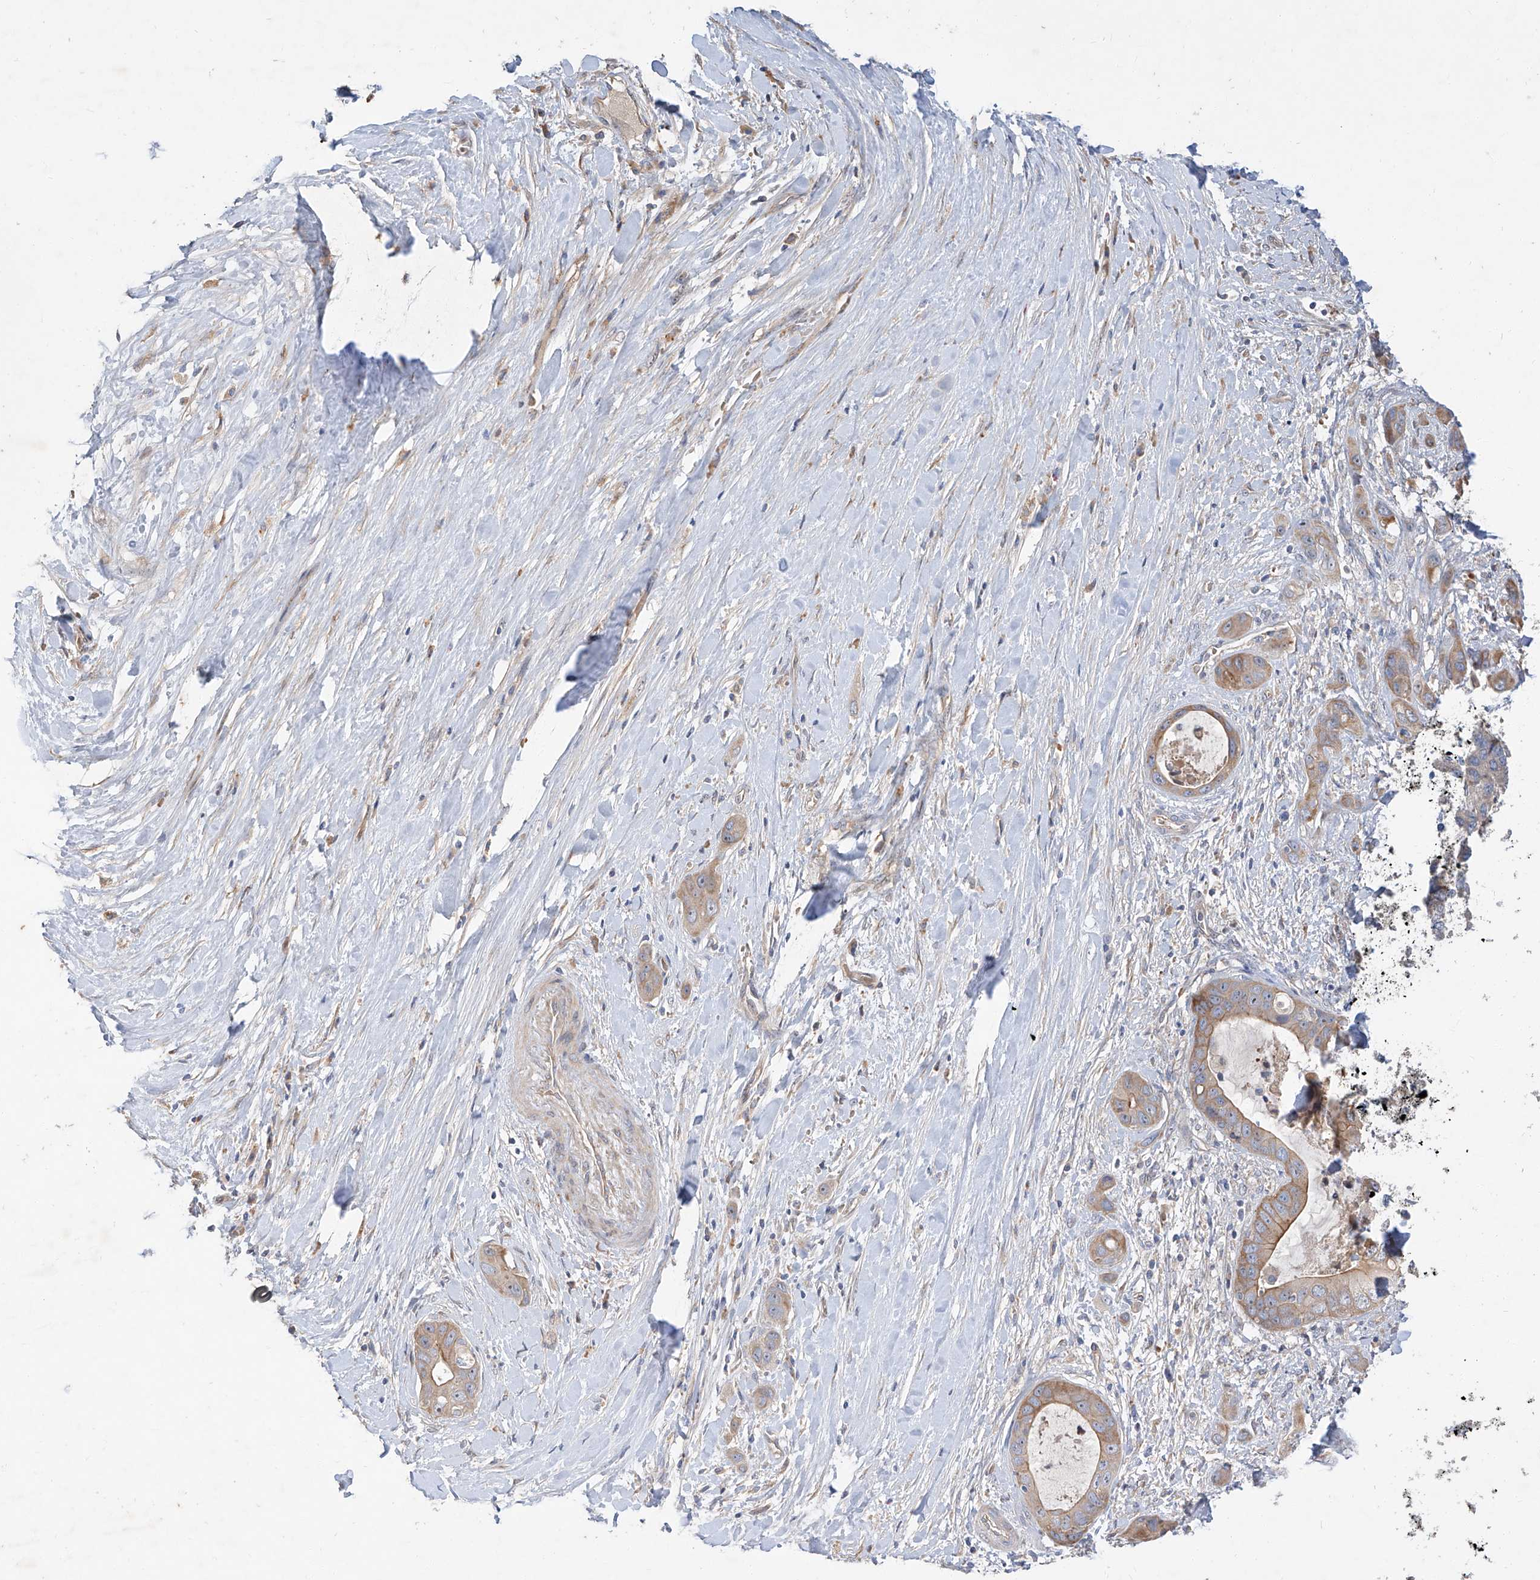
{"staining": {"intensity": "moderate", "quantity": "25%-75%", "location": "cytoplasmic/membranous"}, "tissue": "liver cancer", "cell_type": "Tumor cells", "image_type": "cancer", "snomed": [{"axis": "morphology", "description": "Cholangiocarcinoma"}, {"axis": "topography", "description": "Liver"}], "caption": "Liver cholangiocarcinoma stained for a protein reveals moderate cytoplasmic/membranous positivity in tumor cells. The protein is stained brown, and the nuclei are stained in blue (DAB (3,3'-diaminobenzidine) IHC with brightfield microscopy, high magnification).", "gene": "DIRAS3", "patient": {"sex": "female", "age": 52}}